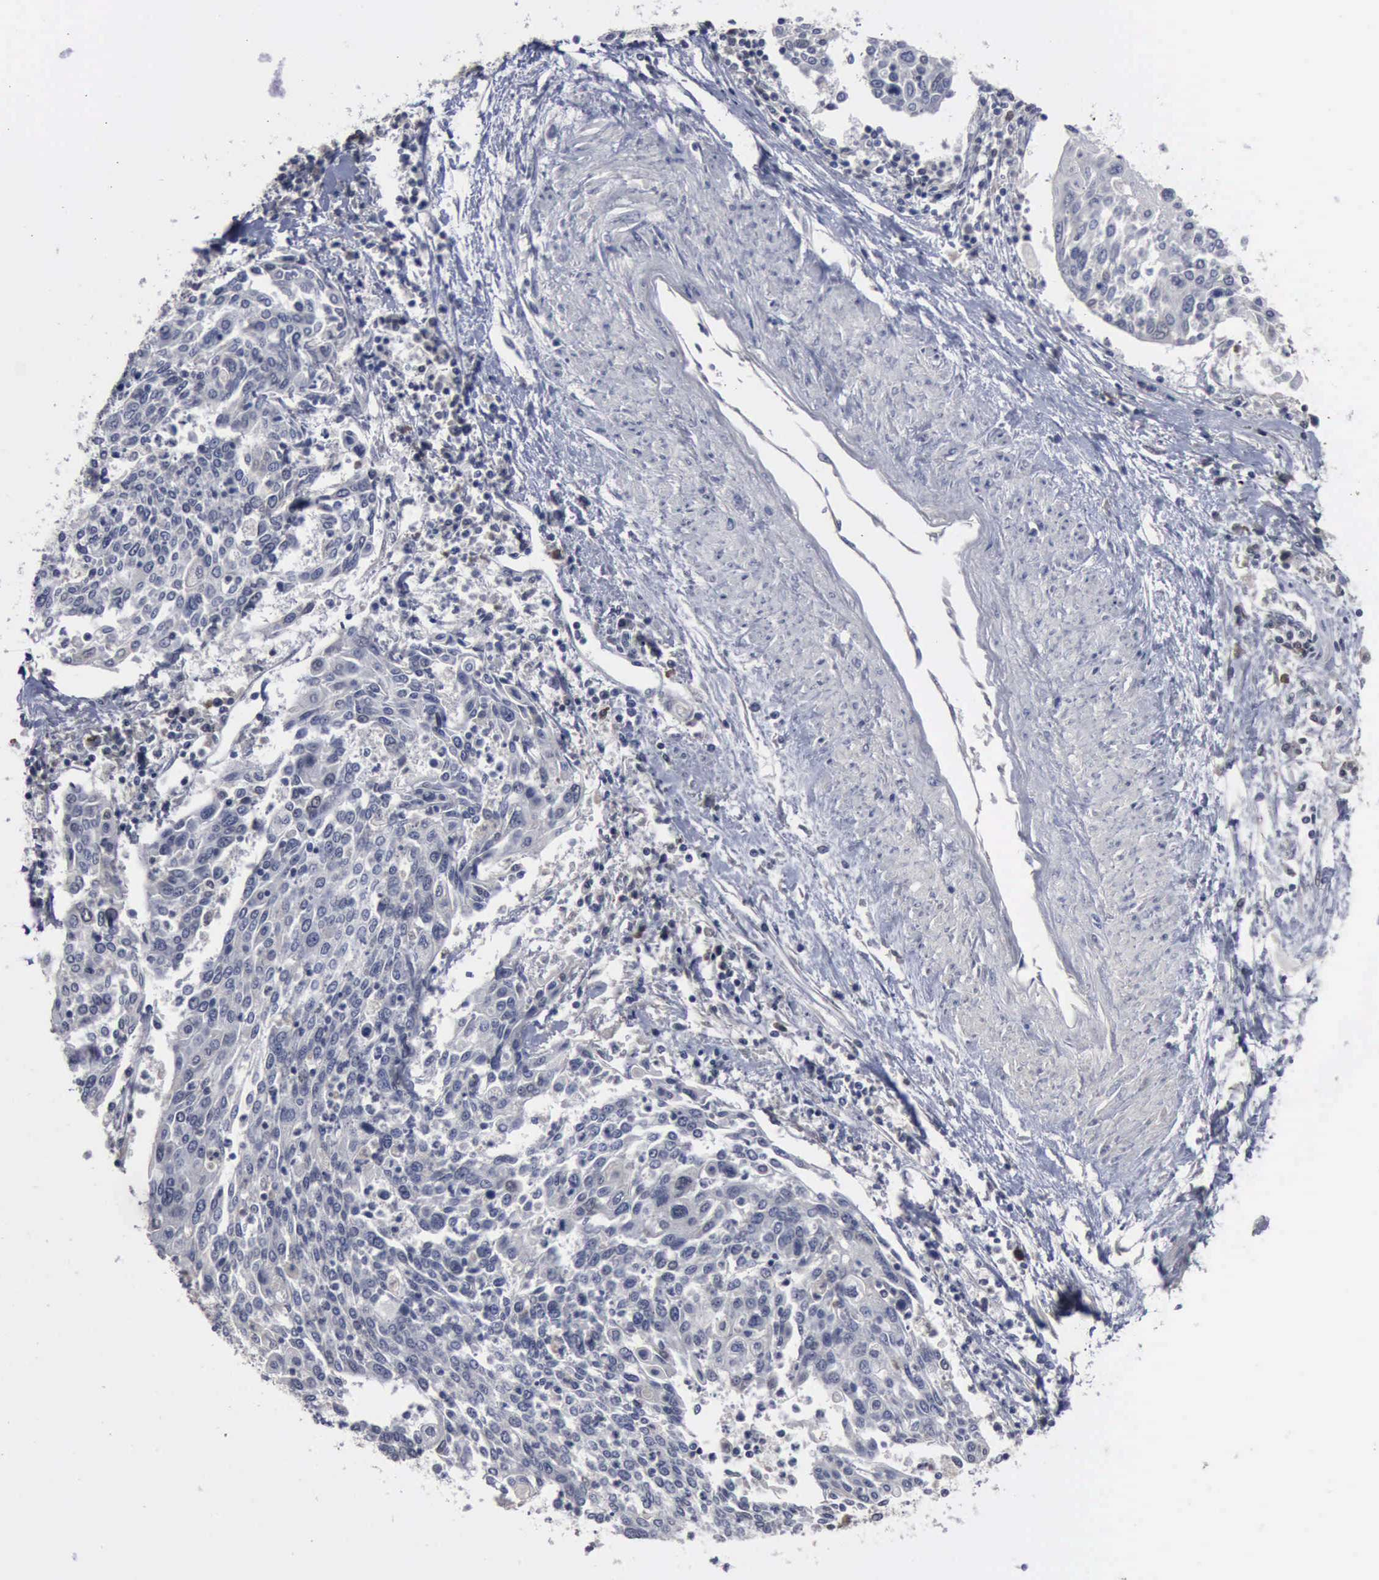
{"staining": {"intensity": "negative", "quantity": "none", "location": "none"}, "tissue": "cervical cancer", "cell_type": "Tumor cells", "image_type": "cancer", "snomed": [{"axis": "morphology", "description": "Squamous cell carcinoma, NOS"}, {"axis": "topography", "description": "Cervix"}], "caption": "High magnification brightfield microscopy of cervical cancer stained with DAB (brown) and counterstained with hematoxylin (blue): tumor cells show no significant staining.", "gene": "MYO18B", "patient": {"sex": "female", "age": 40}}